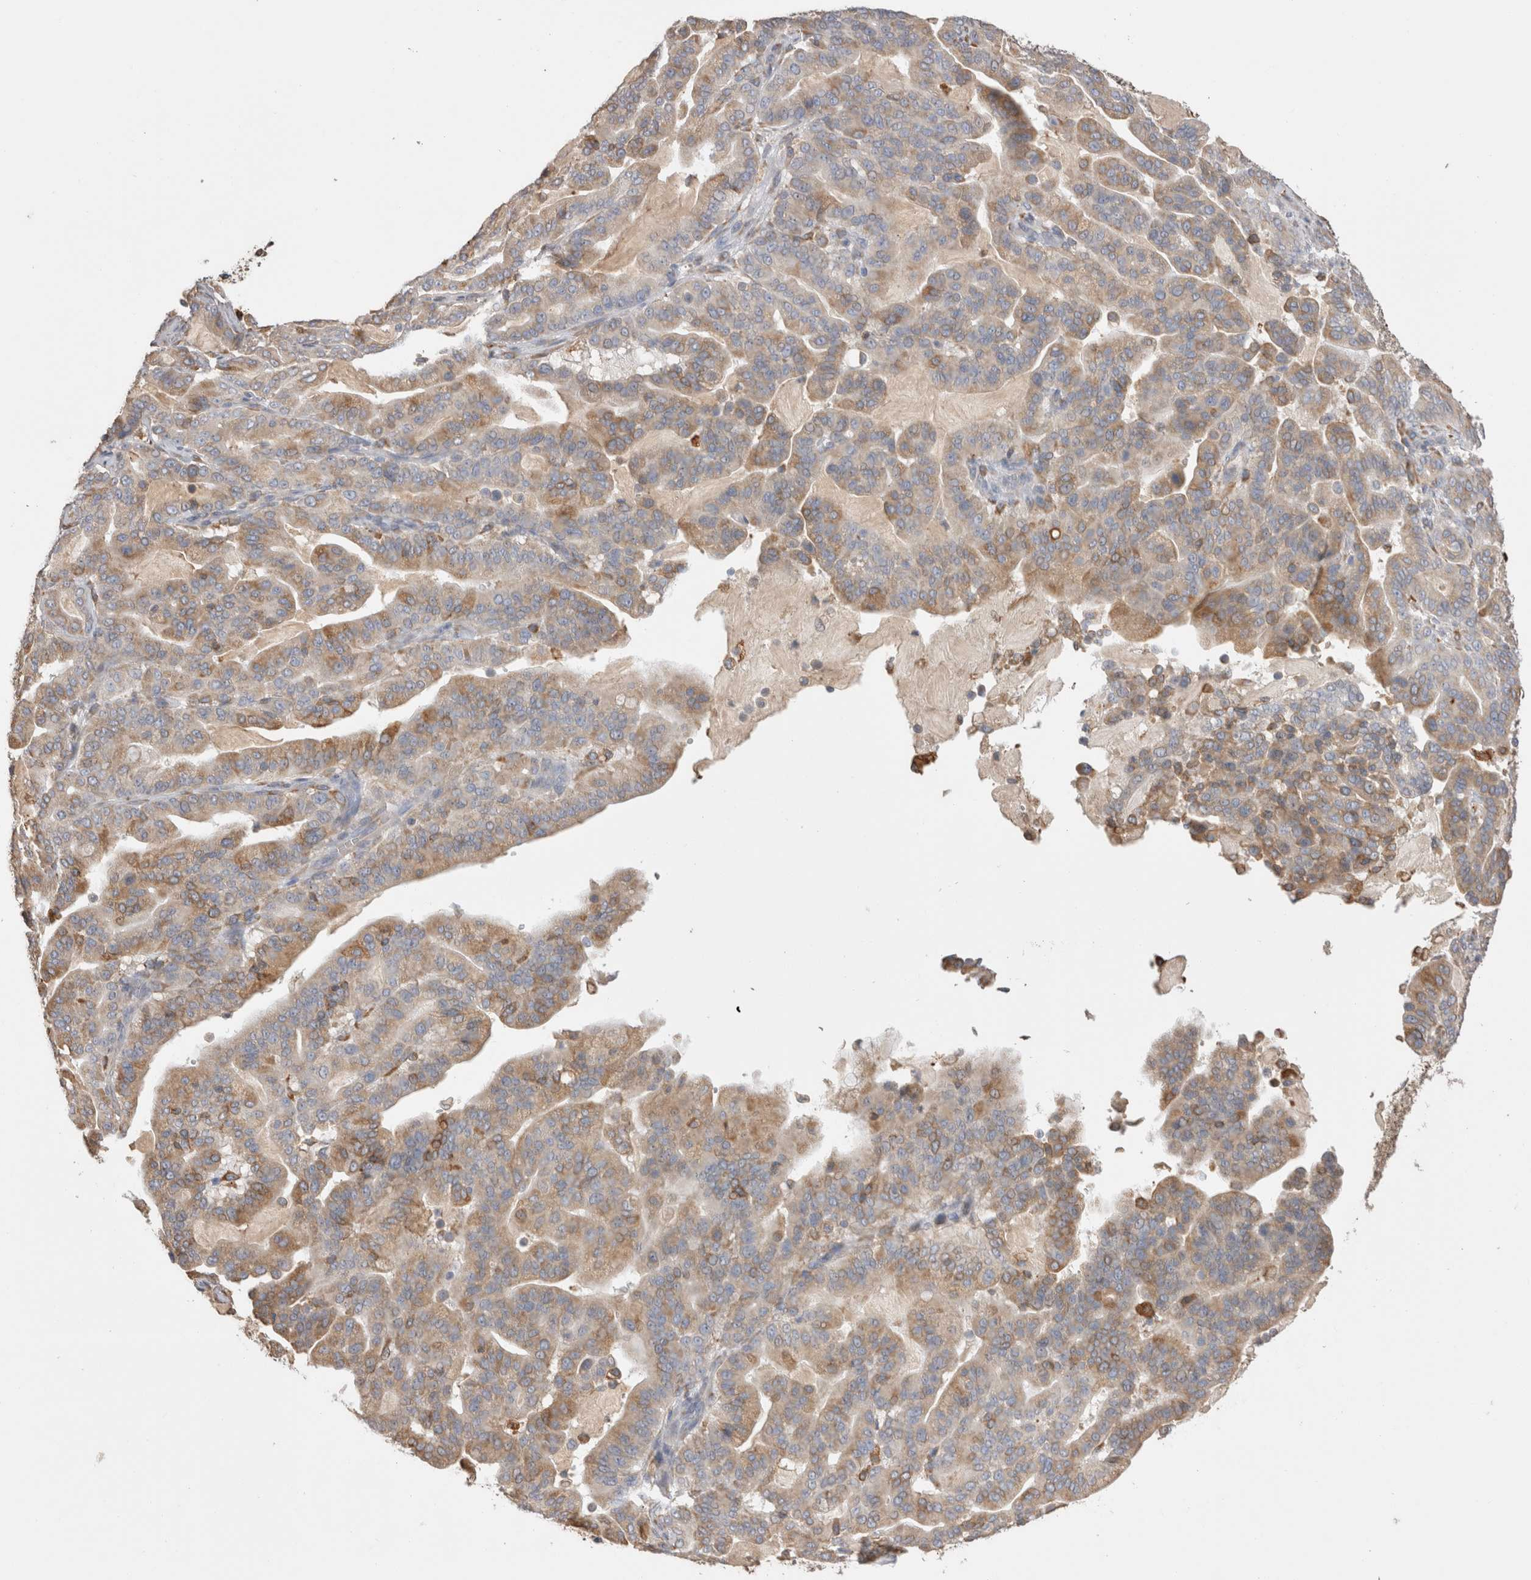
{"staining": {"intensity": "moderate", "quantity": ">75%", "location": "cytoplasmic/membranous"}, "tissue": "pancreatic cancer", "cell_type": "Tumor cells", "image_type": "cancer", "snomed": [{"axis": "morphology", "description": "Adenocarcinoma, NOS"}, {"axis": "topography", "description": "Pancreas"}], "caption": "Adenocarcinoma (pancreatic) stained for a protein (brown) exhibits moderate cytoplasmic/membranous positive expression in approximately >75% of tumor cells.", "gene": "LRPAP1", "patient": {"sex": "male", "age": 63}}